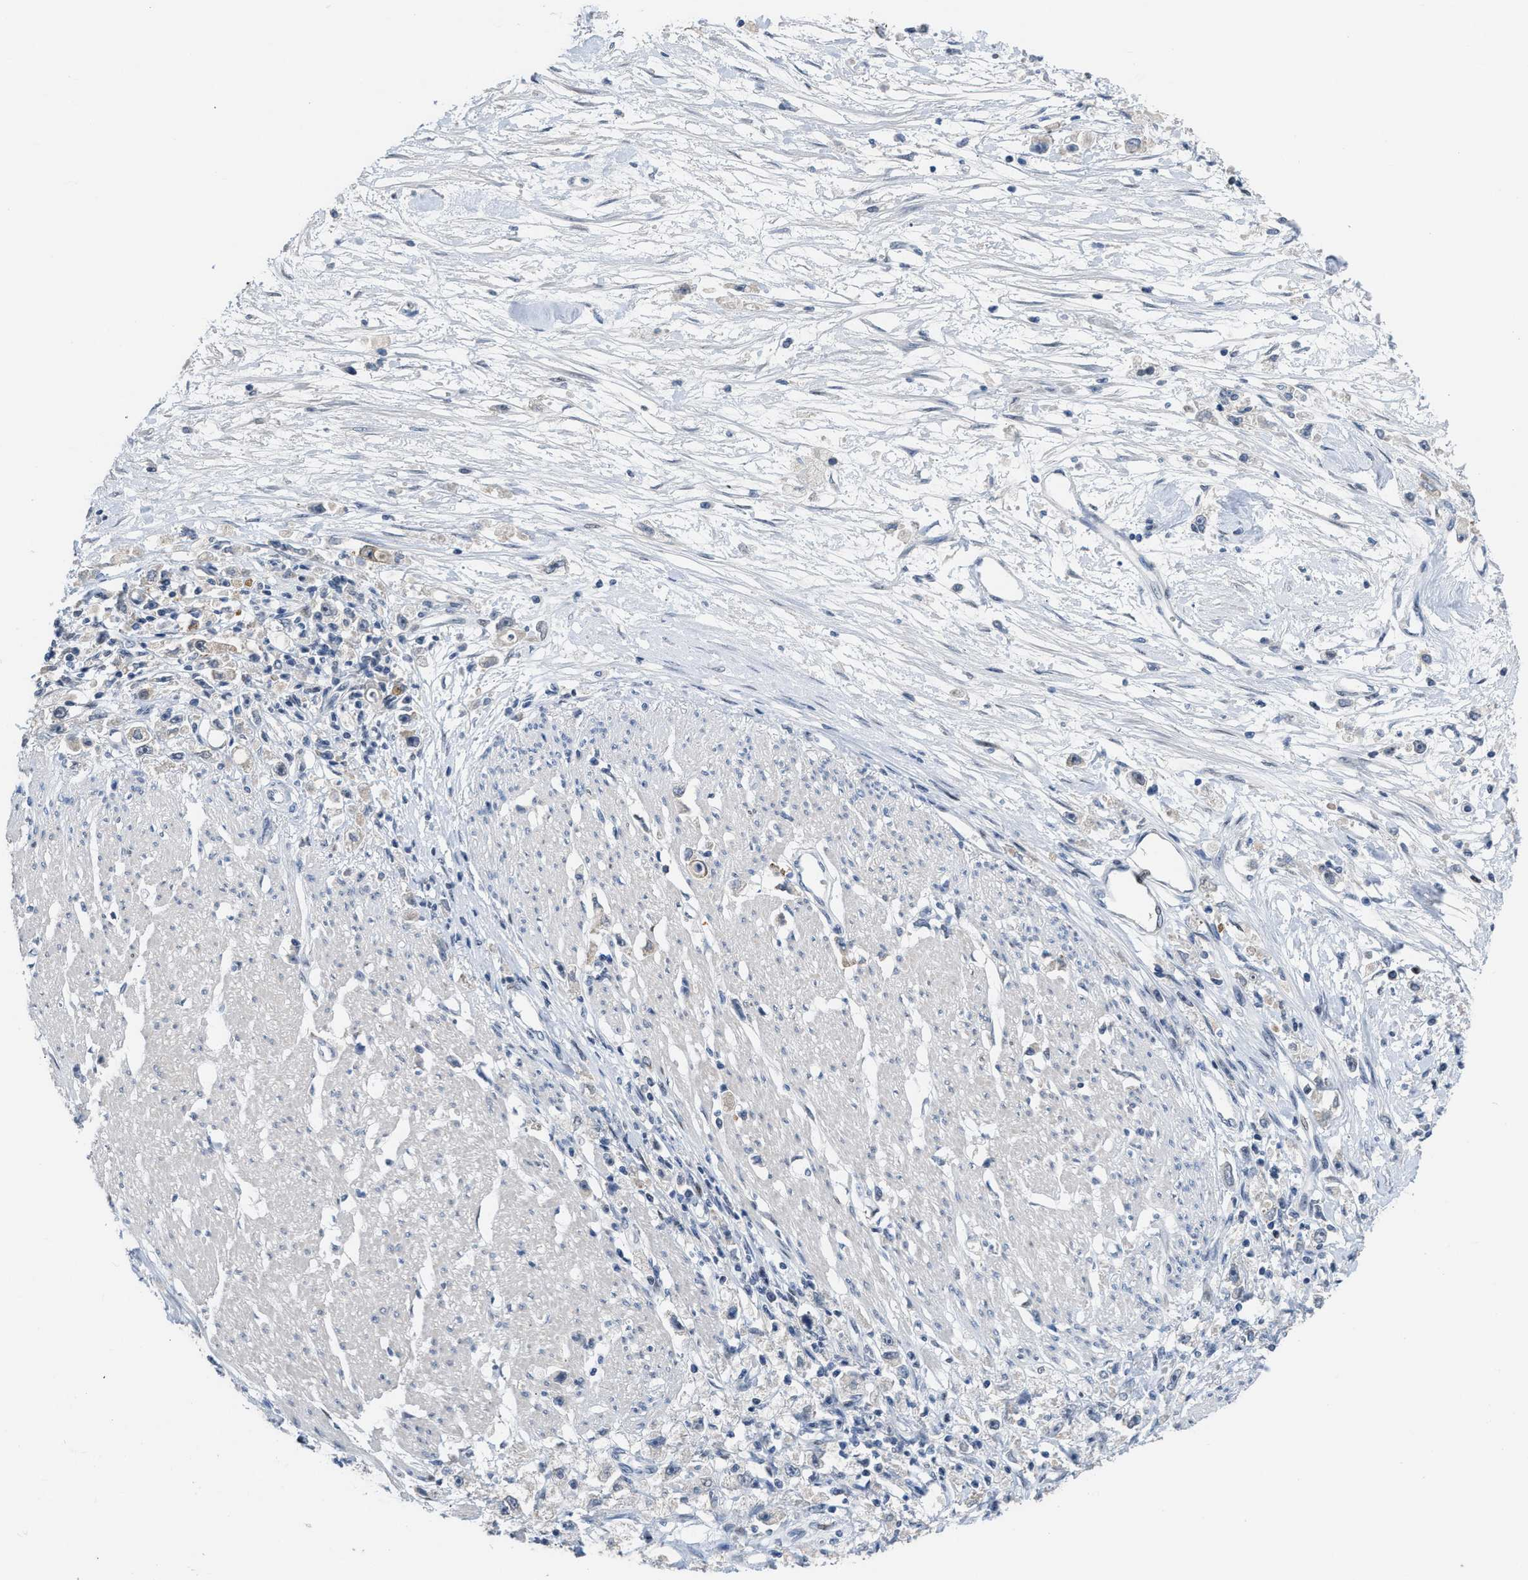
{"staining": {"intensity": "negative", "quantity": "none", "location": "none"}, "tissue": "stomach cancer", "cell_type": "Tumor cells", "image_type": "cancer", "snomed": [{"axis": "morphology", "description": "Adenocarcinoma, NOS"}, {"axis": "topography", "description": "Stomach"}], "caption": "Immunohistochemical staining of stomach cancer reveals no significant staining in tumor cells. (Immunohistochemistry, brightfield microscopy, high magnification).", "gene": "SETDB1", "patient": {"sex": "female", "age": 59}}